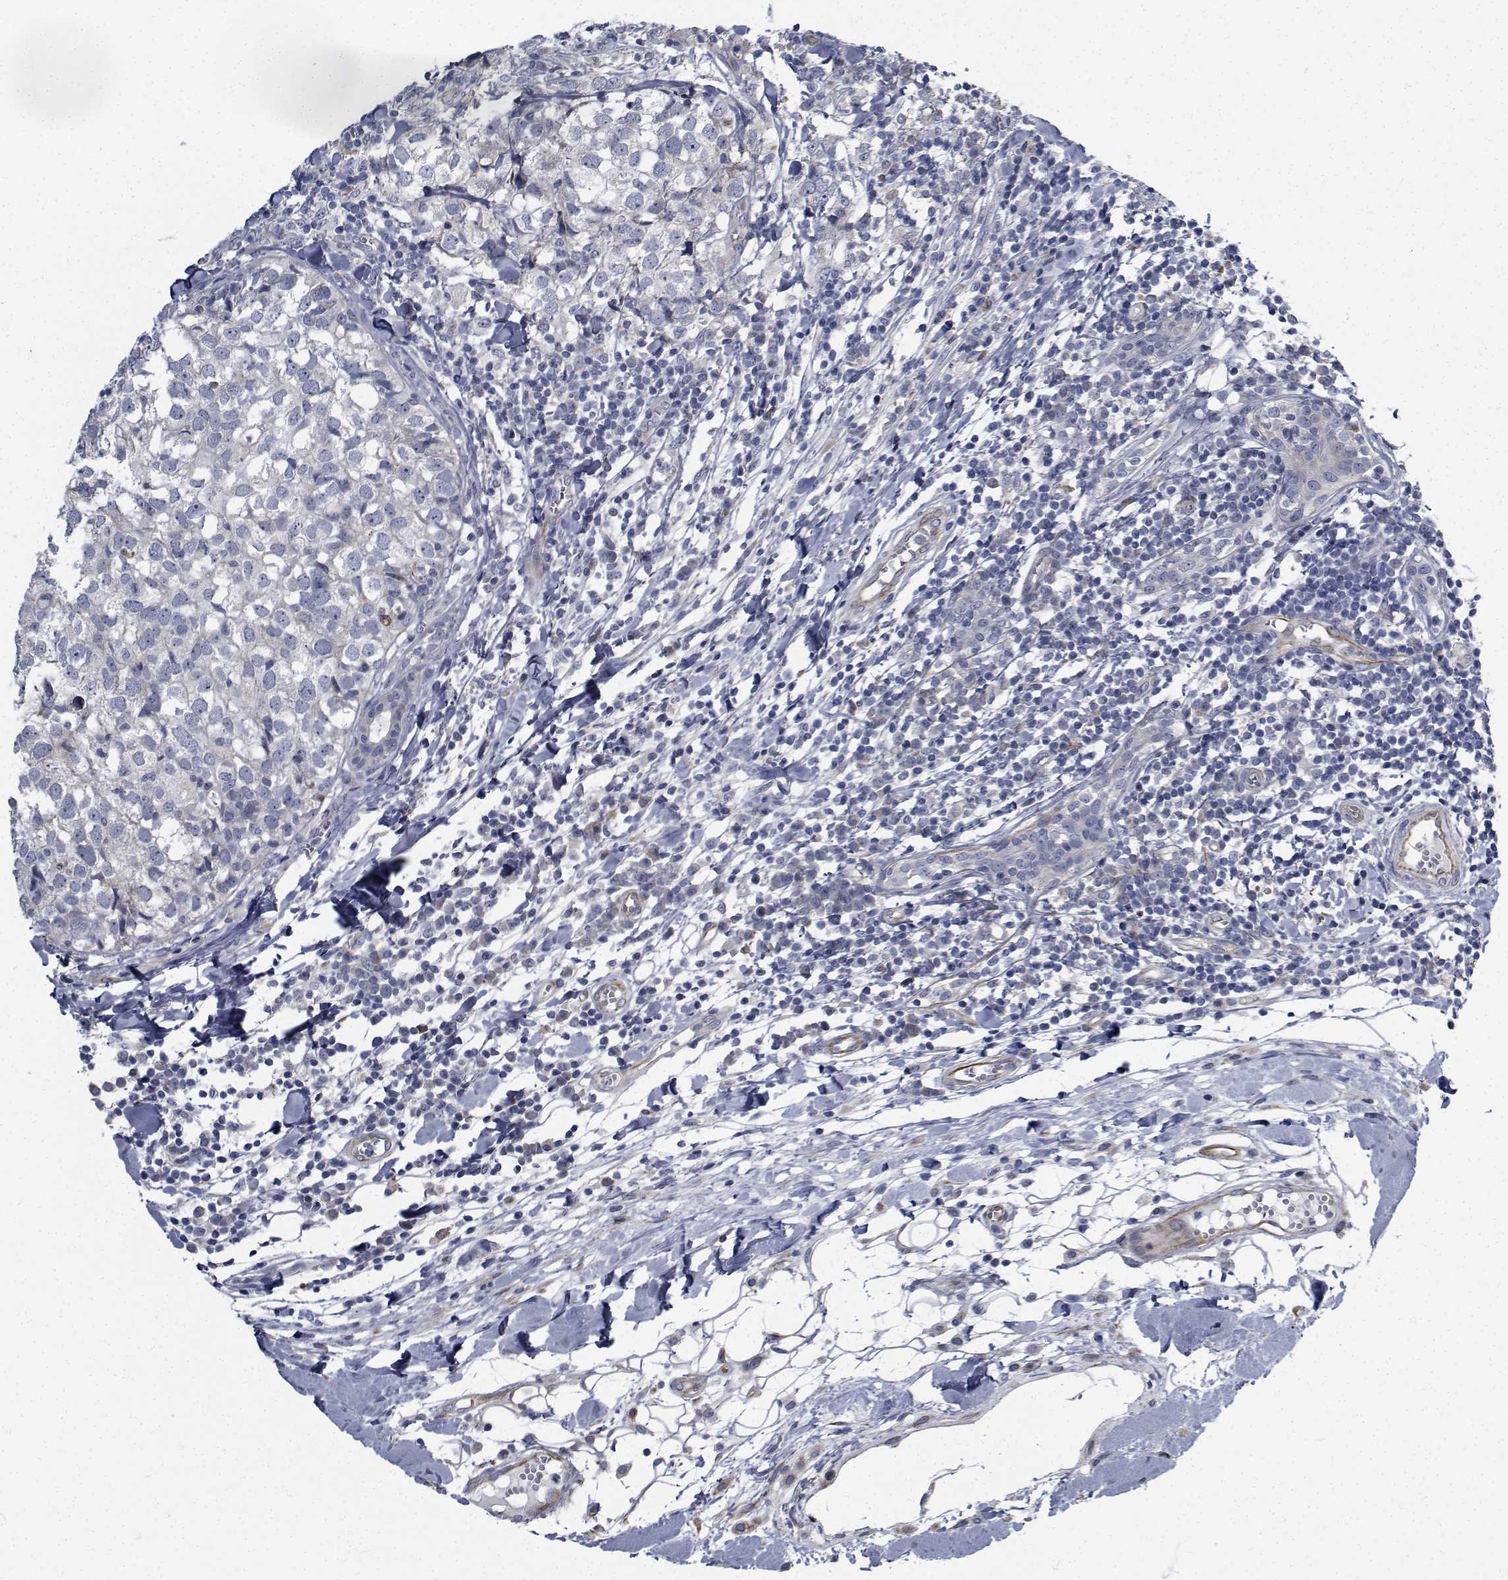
{"staining": {"intensity": "negative", "quantity": "none", "location": "none"}, "tissue": "breast cancer", "cell_type": "Tumor cells", "image_type": "cancer", "snomed": [{"axis": "morphology", "description": "Duct carcinoma"}, {"axis": "topography", "description": "Breast"}], "caption": "High magnification brightfield microscopy of intraductal carcinoma (breast) stained with DAB (brown) and counterstained with hematoxylin (blue): tumor cells show no significant expression.", "gene": "TTBK1", "patient": {"sex": "female", "age": 30}}